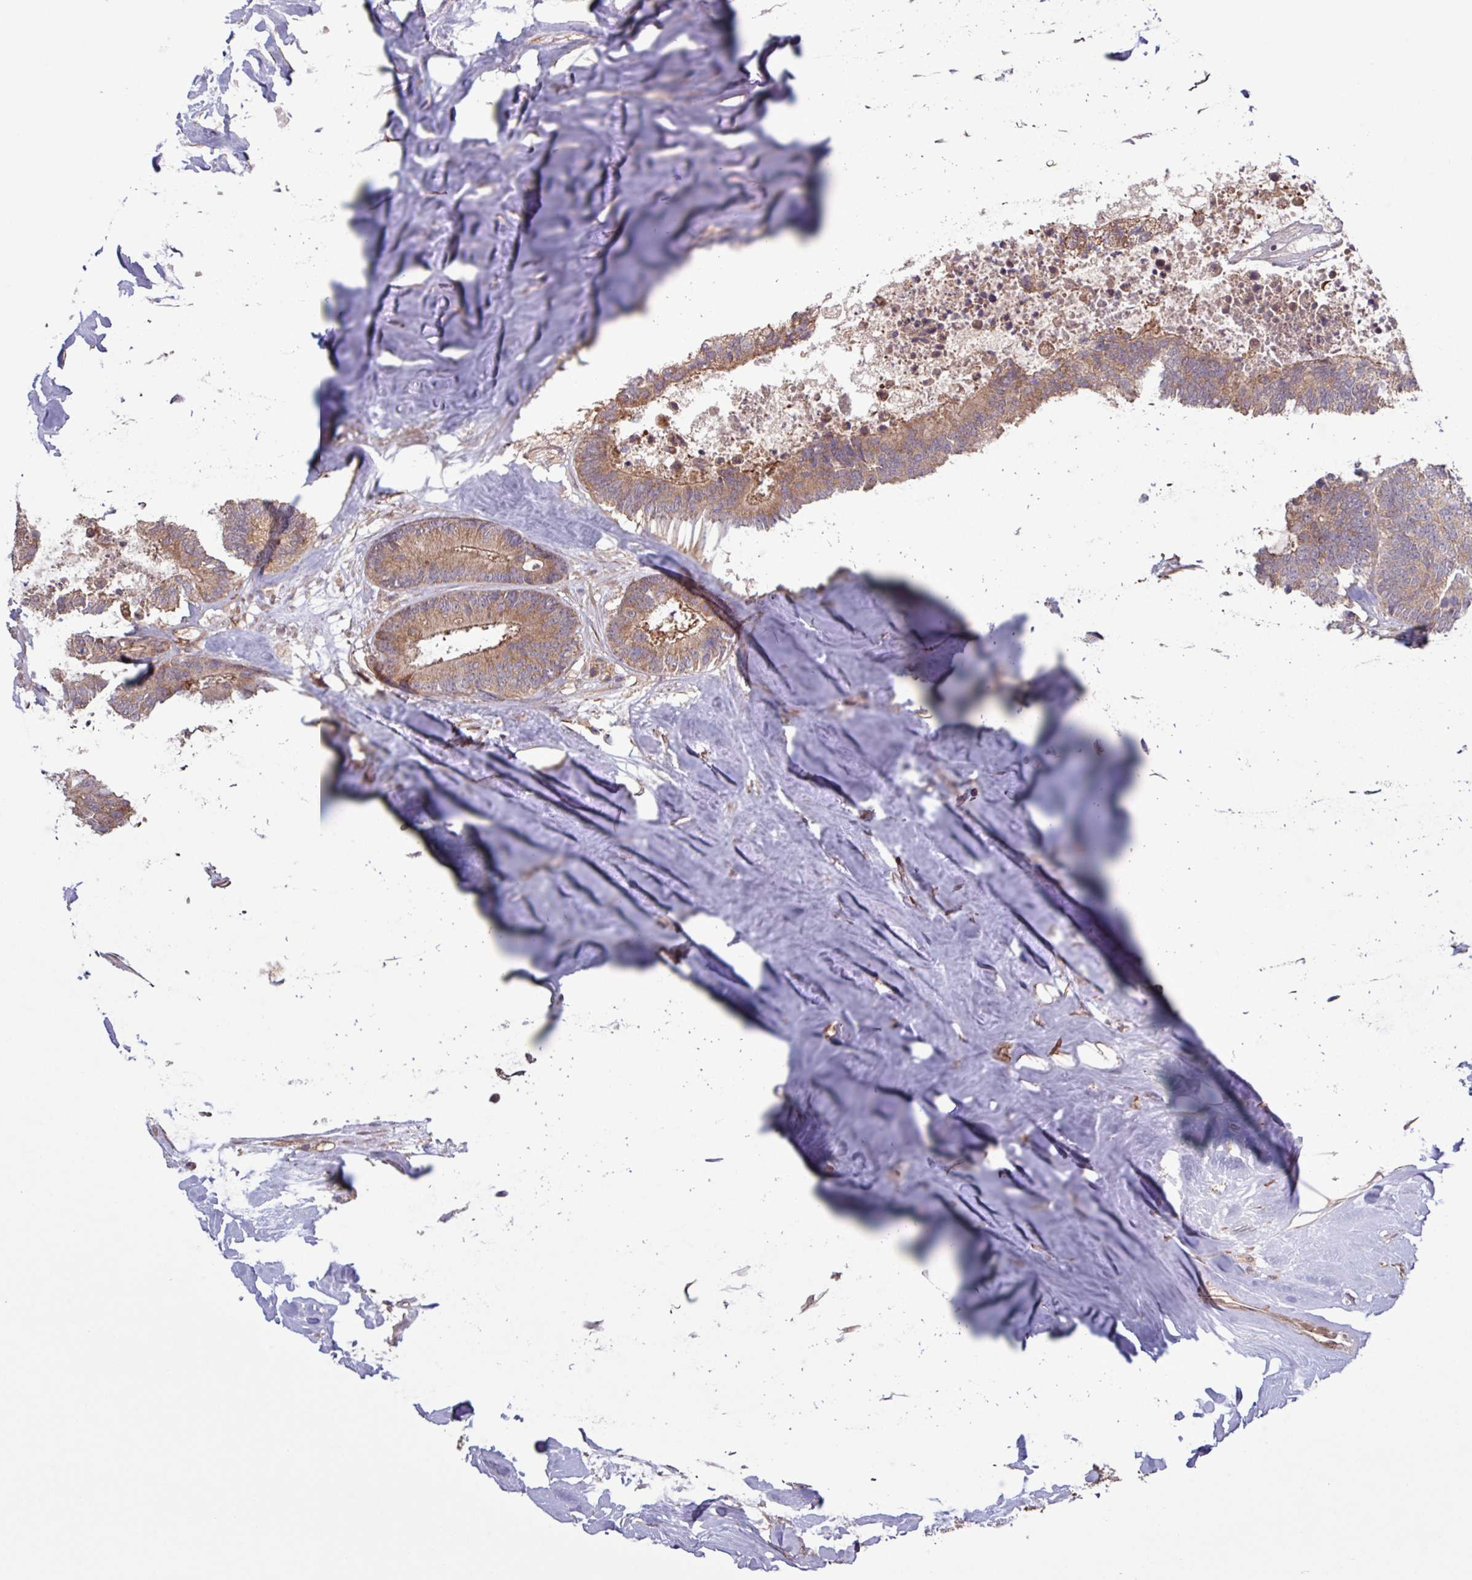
{"staining": {"intensity": "moderate", "quantity": ">75%", "location": "cytoplasmic/membranous"}, "tissue": "colorectal cancer", "cell_type": "Tumor cells", "image_type": "cancer", "snomed": [{"axis": "morphology", "description": "Adenocarcinoma, NOS"}, {"axis": "topography", "description": "Colon"}, {"axis": "topography", "description": "Rectum"}], "caption": "Immunohistochemistry (IHC) of colorectal cancer (adenocarcinoma) displays medium levels of moderate cytoplasmic/membranous staining in approximately >75% of tumor cells. (DAB IHC with brightfield microscopy, high magnification).", "gene": "TRABD2A", "patient": {"sex": "male", "age": 57}}